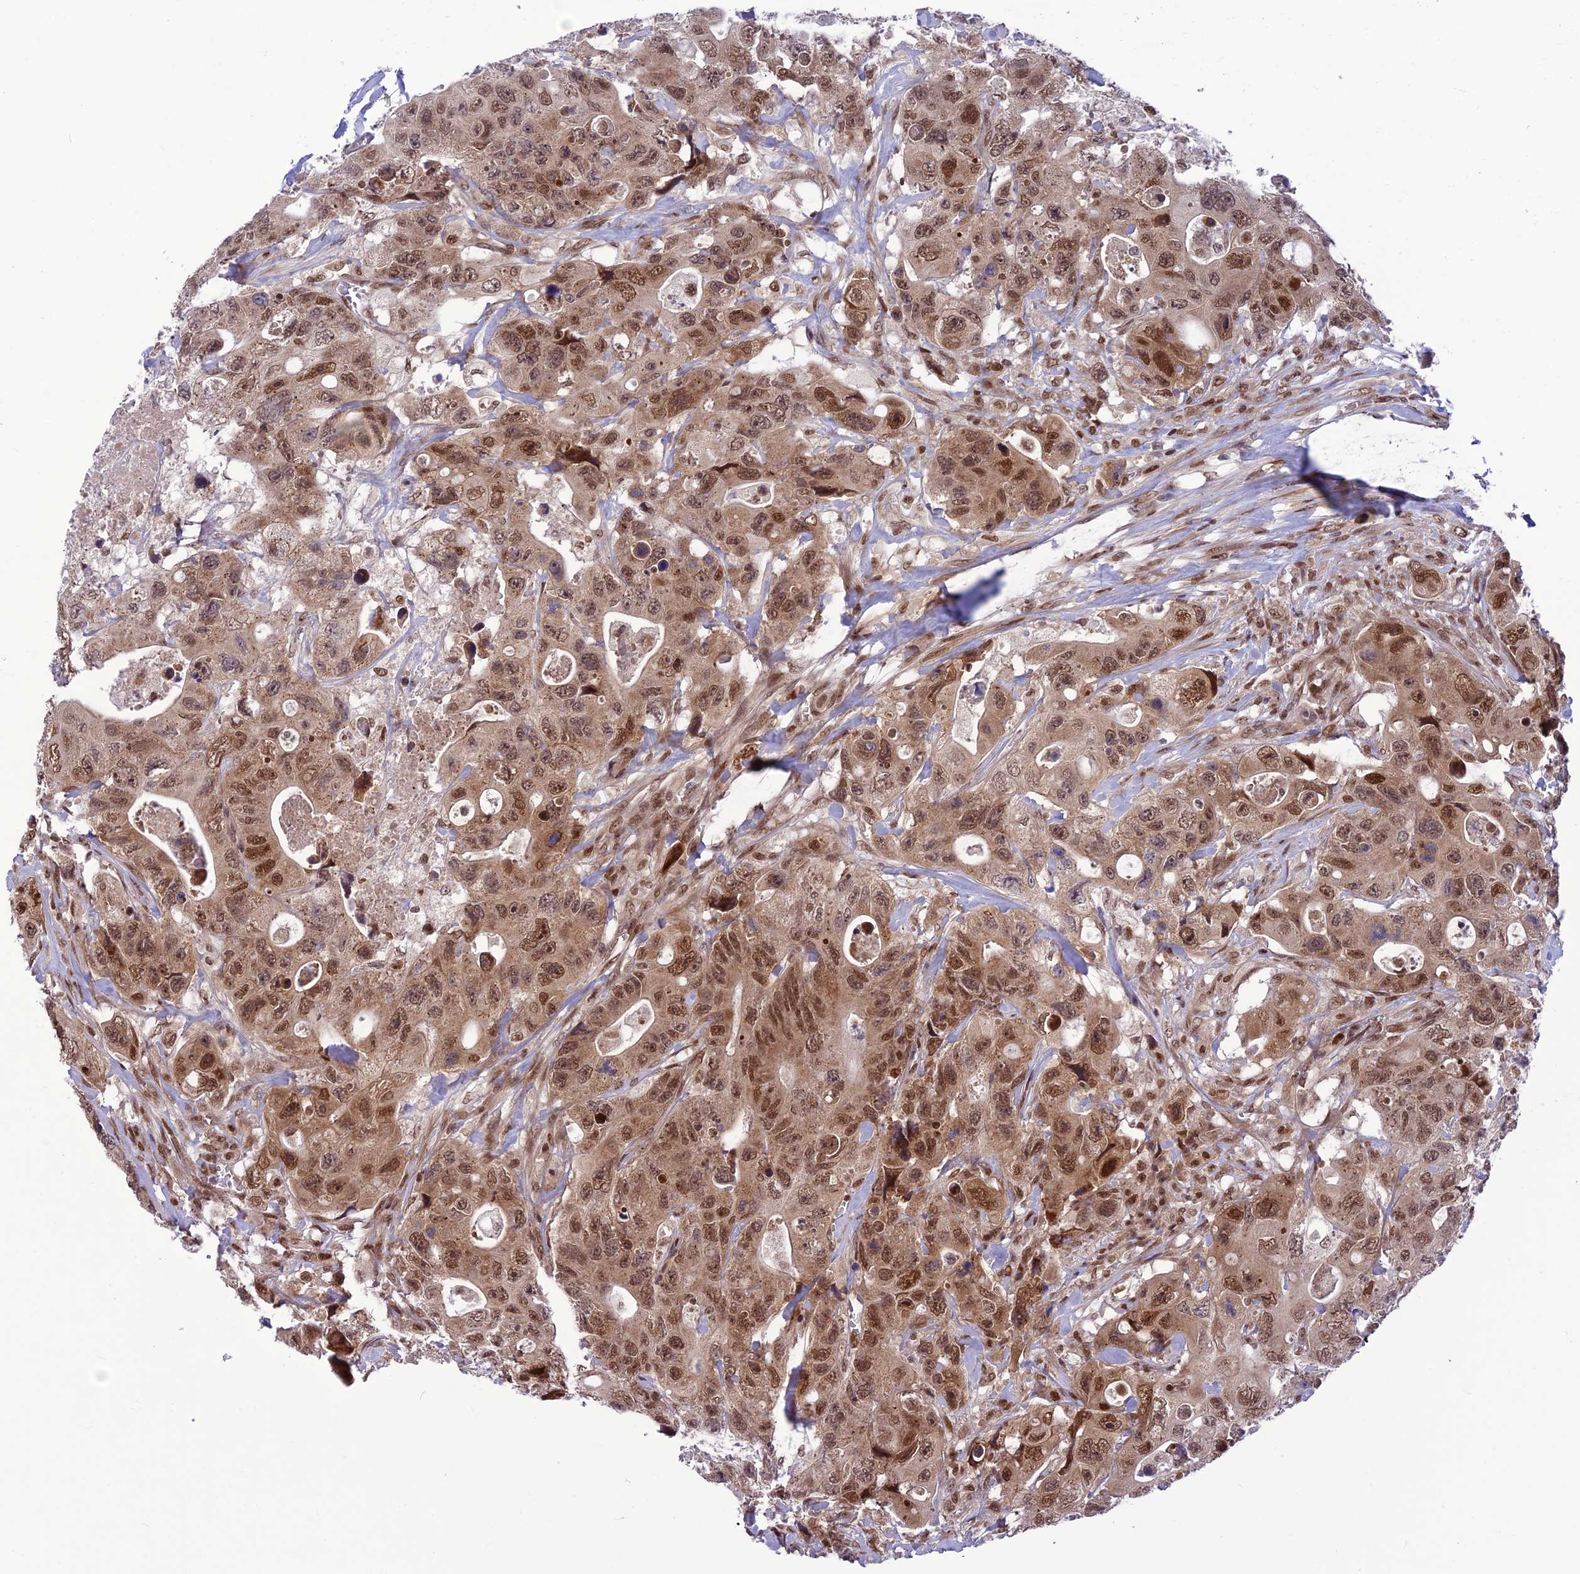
{"staining": {"intensity": "moderate", "quantity": ">75%", "location": "nuclear"}, "tissue": "colorectal cancer", "cell_type": "Tumor cells", "image_type": "cancer", "snomed": [{"axis": "morphology", "description": "Adenocarcinoma, NOS"}, {"axis": "topography", "description": "Colon"}], "caption": "Immunohistochemistry (IHC) histopathology image of neoplastic tissue: human colorectal adenocarcinoma stained using immunohistochemistry (IHC) shows medium levels of moderate protein expression localized specifically in the nuclear of tumor cells, appearing as a nuclear brown color.", "gene": "RTRAF", "patient": {"sex": "female", "age": 46}}